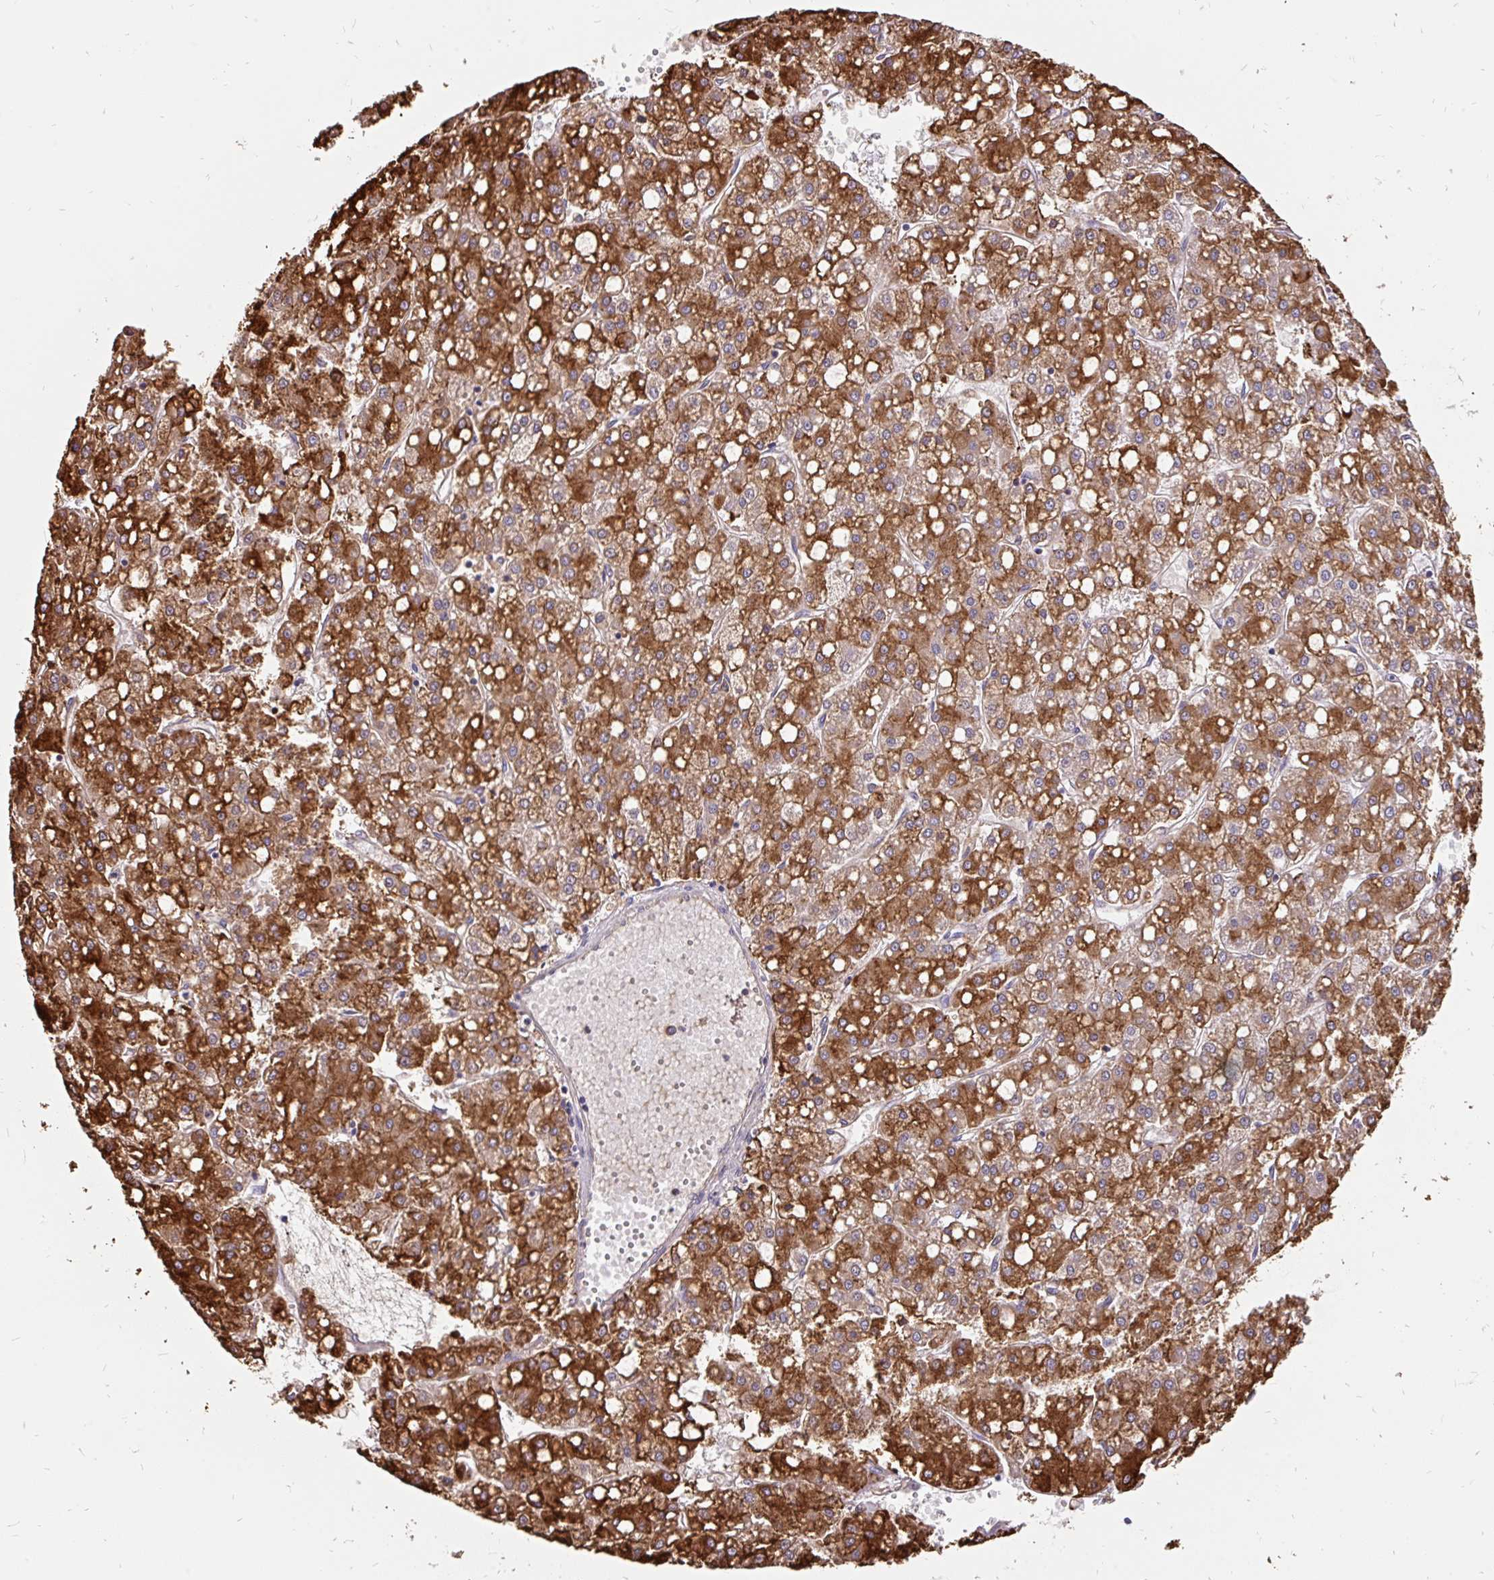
{"staining": {"intensity": "strong", "quantity": ">75%", "location": "cytoplasmic/membranous"}, "tissue": "liver cancer", "cell_type": "Tumor cells", "image_type": "cancer", "snomed": [{"axis": "morphology", "description": "Carcinoma, Hepatocellular, NOS"}, {"axis": "topography", "description": "Liver"}], "caption": "Brown immunohistochemical staining in human liver cancer displays strong cytoplasmic/membranous staining in about >75% of tumor cells.", "gene": "EML5", "patient": {"sex": "male", "age": 67}}